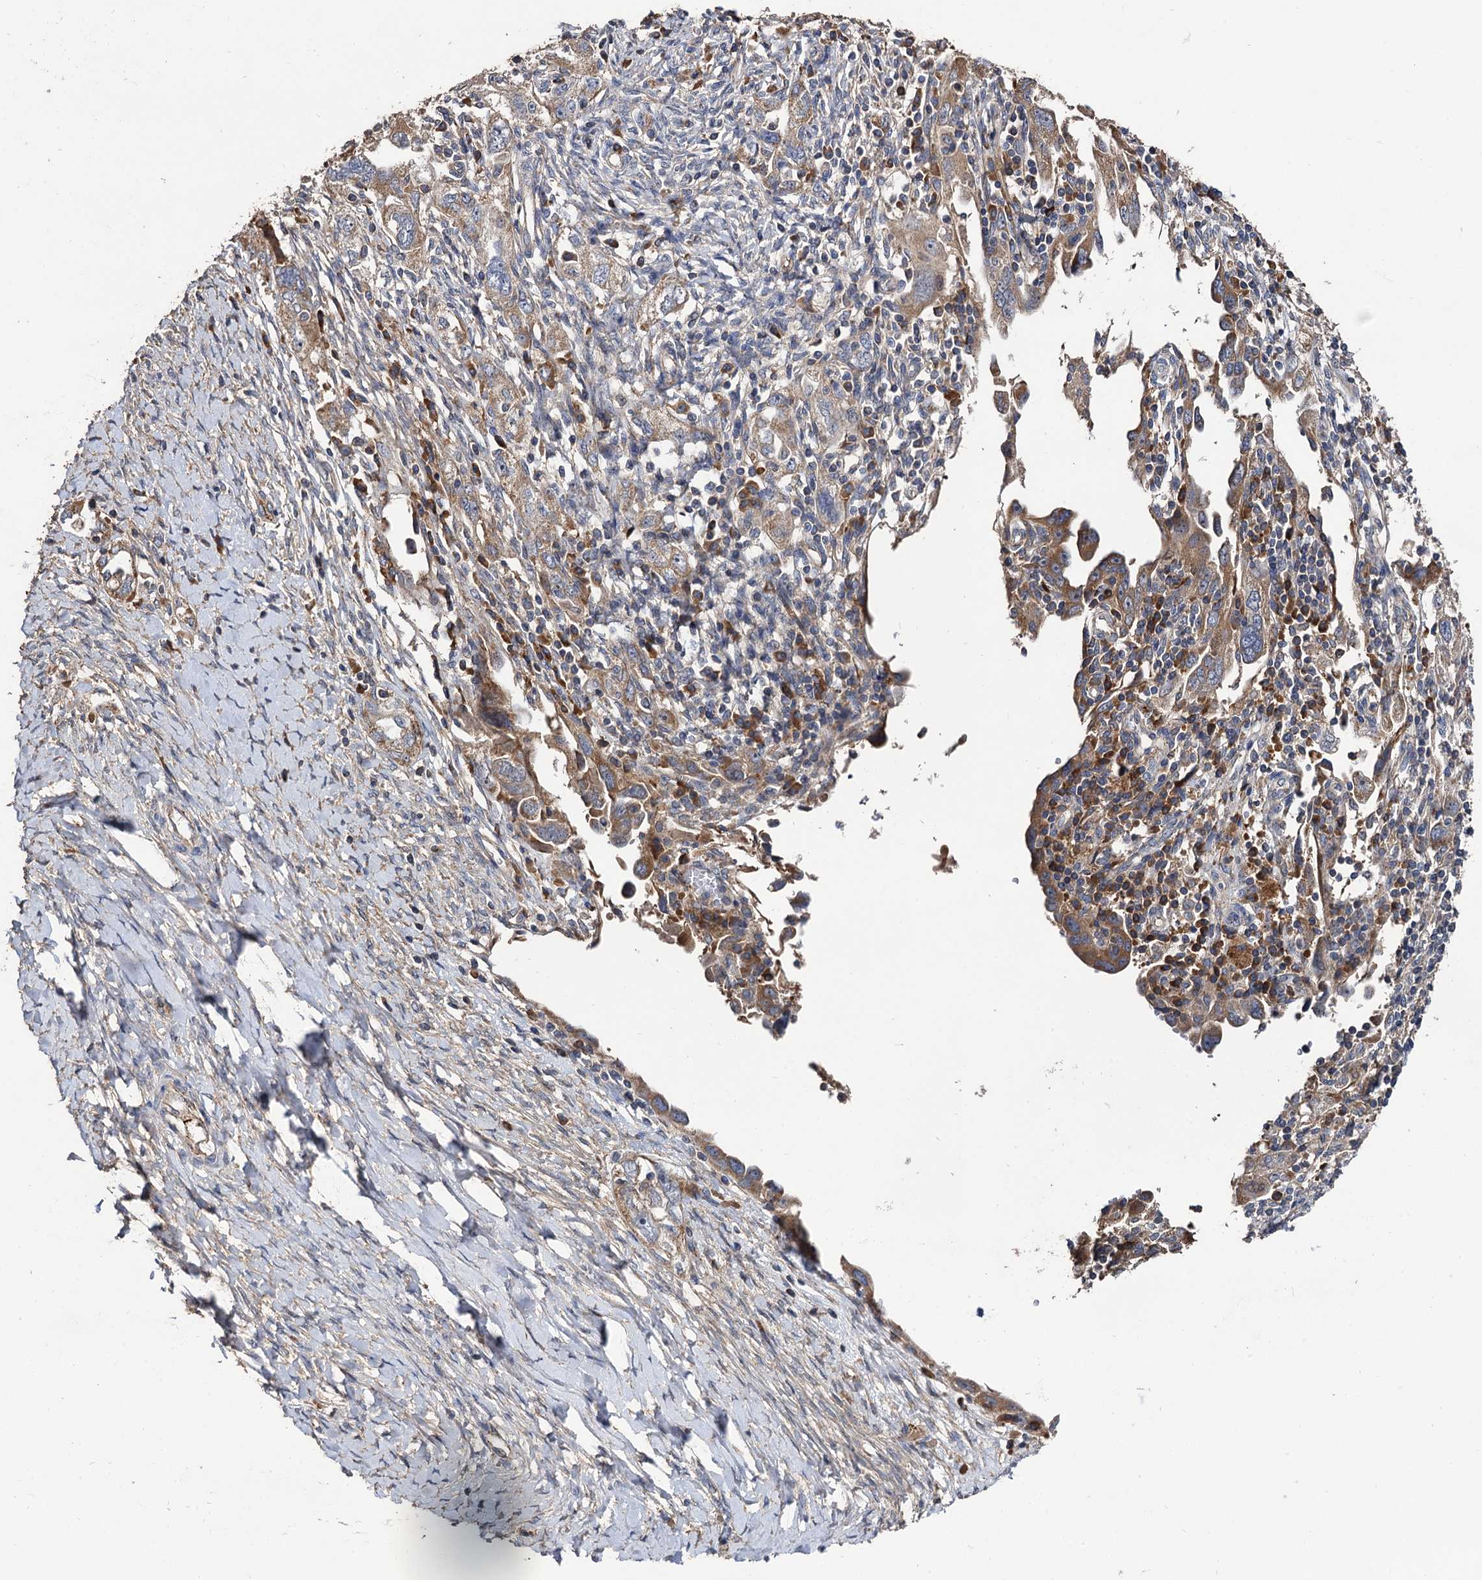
{"staining": {"intensity": "moderate", "quantity": ">75%", "location": "cytoplasmic/membranous"}, "tissue": "ovarian cancer", "cell_type": "Tumor cells", "image_type": "cancer", "snomed": [{"axis": "morphology", "description": "Carcinoma, NOS"}, {"axis": "morphology", "description": "Cystadenocarcinoma, serous, NOS"}, {"axis": "topography", "description": "Ovary"}], "caption": "Protein expression by IHC shows moderate cytoplasmic/membranous positivity in approximately >75% of tumor cells in carcinoma (ovarian).", "gene": "RASSF1", "patient": {"sex": "female", "age": 69}}